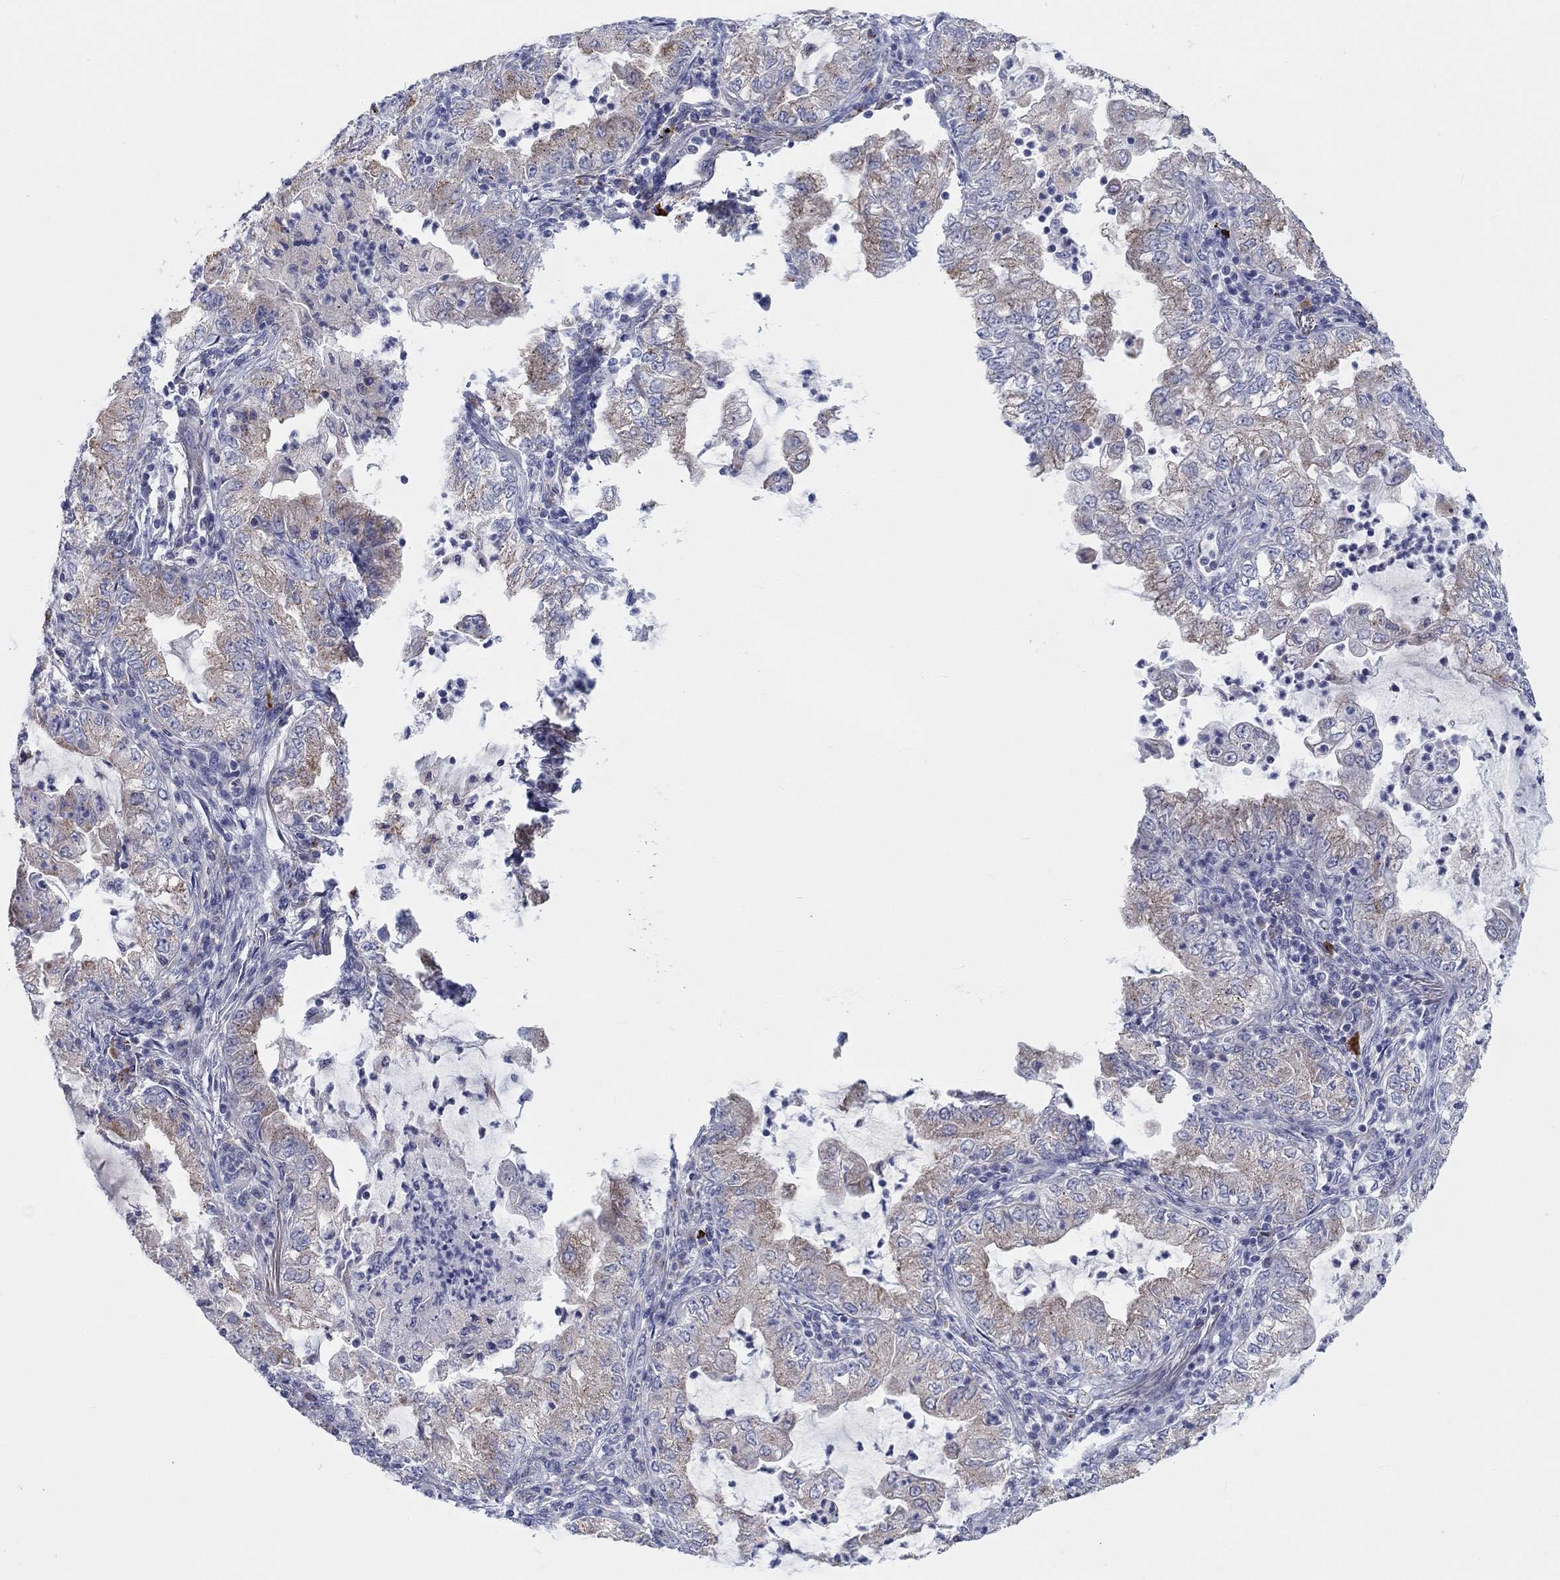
{"staining": {"intensity": "weak", "quantity": "25%-75%", "location": "cytoplasmic/membranous"}, "tissue": "lung cancer", "cell_type": "Tumor cells", "image_type": "cancer", "snomed": [{"axis": "morphology", "description": "Adenocarcinoma, NOS"}, {"axis": "topography", "description": "Lung"}], "caption": "A brown stain shows weak cytoplasmic/membranous staining of a protein in adenocarcinoma (lung) tumor cells.", "gene": "BCO2", "patient": {"sex": "female", "age": 73}}